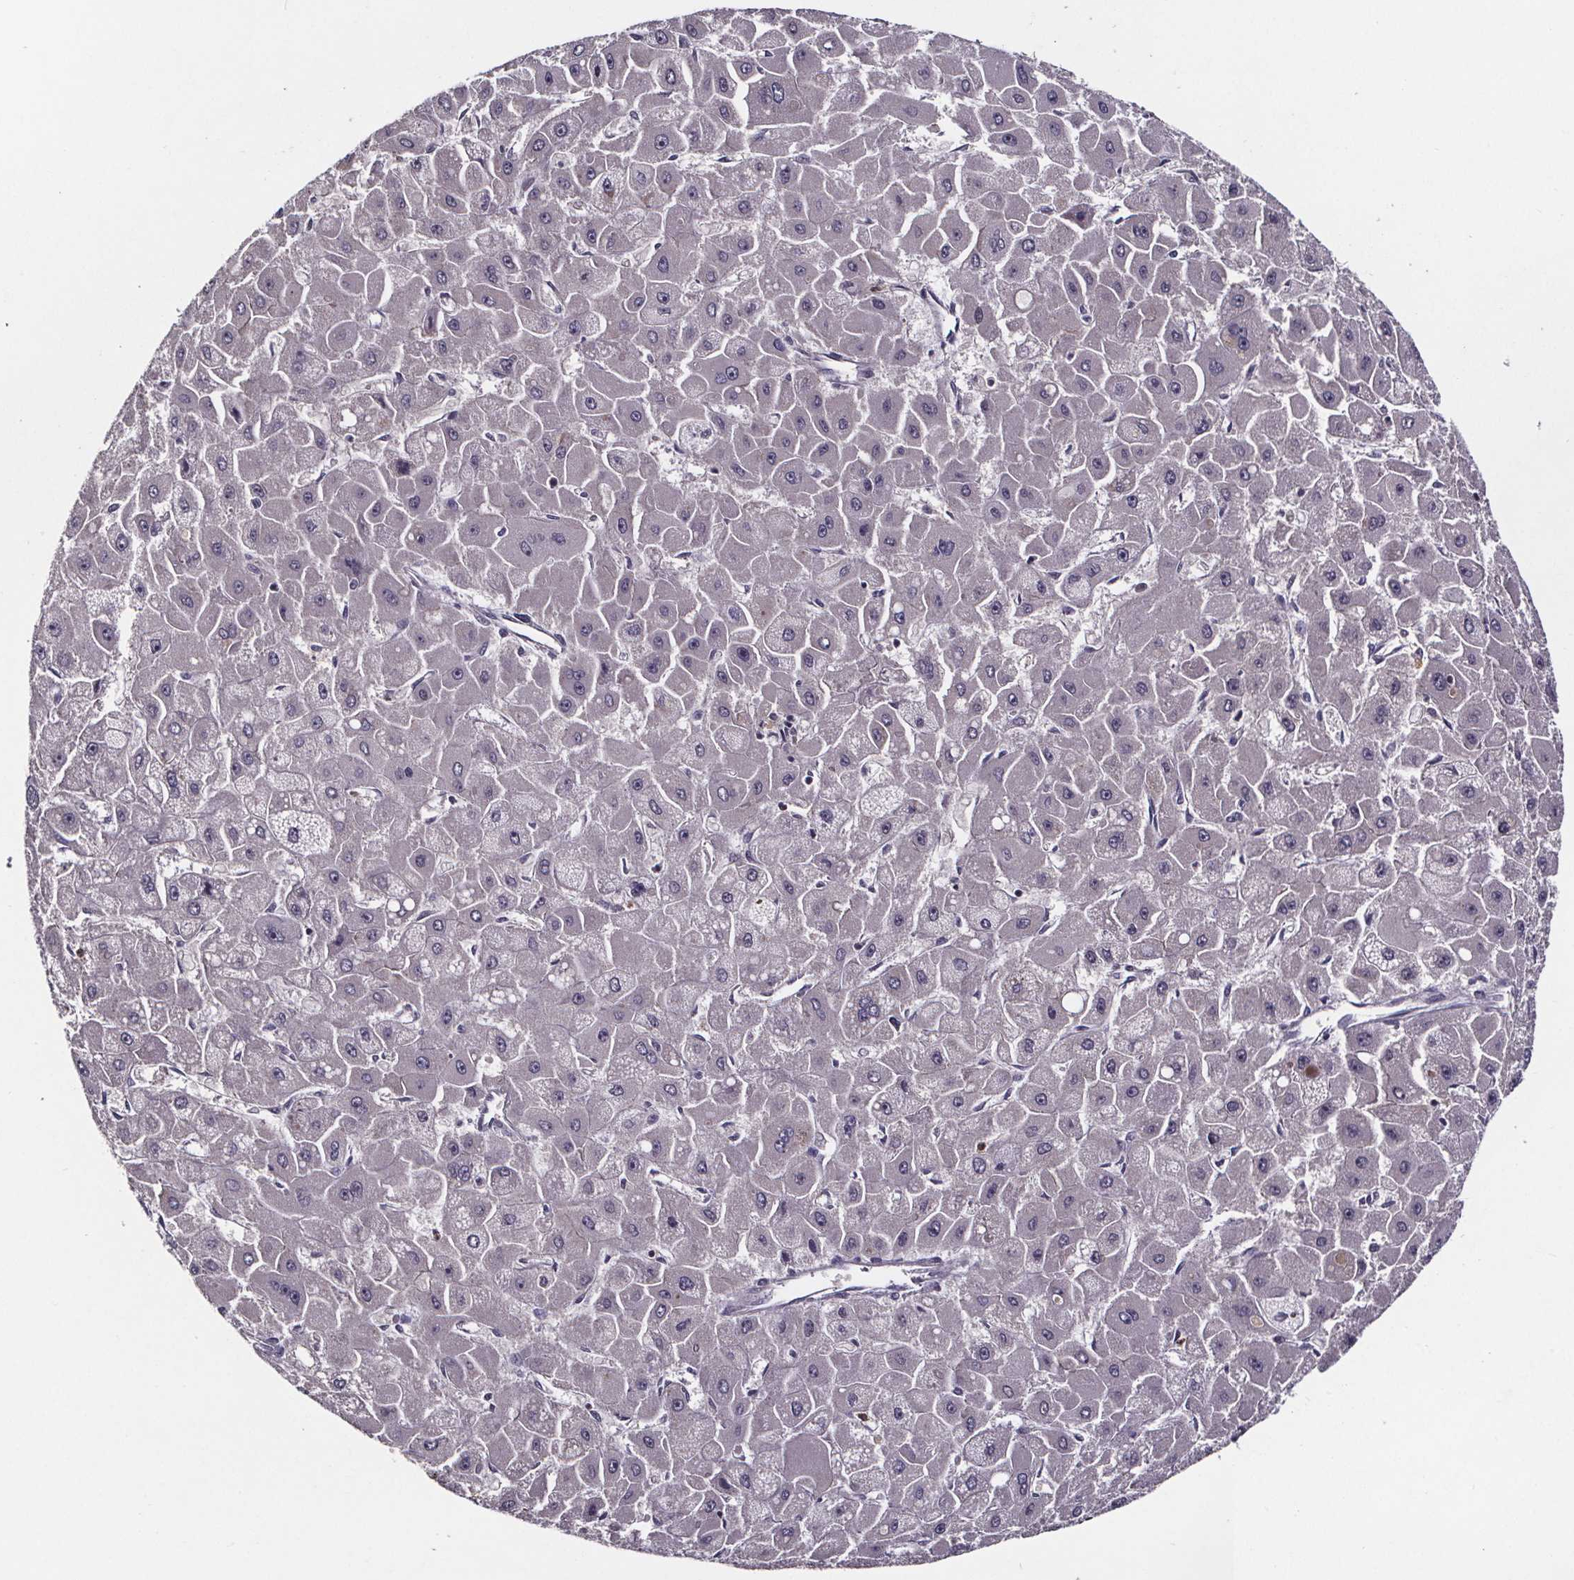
{"staining": {"intensity": "negative", "quantity": "none", "location": "none"}, "tissue": "liver cancer", "cell_type": "Tumor cells", "image_type": "cancer", "snomed": [{"axis": "morphology", "description": "Carcinoma, Hepatocellular, NOS"}, {"axis": "topography", "description": "Liver"}], "caption": "Liver cancer (hepatocellular carcinoma) stained for a protein using IHC shows no expression tumor cells.", "gene": "SMIM1", "patient": {"sex": "female", "age": 25}}